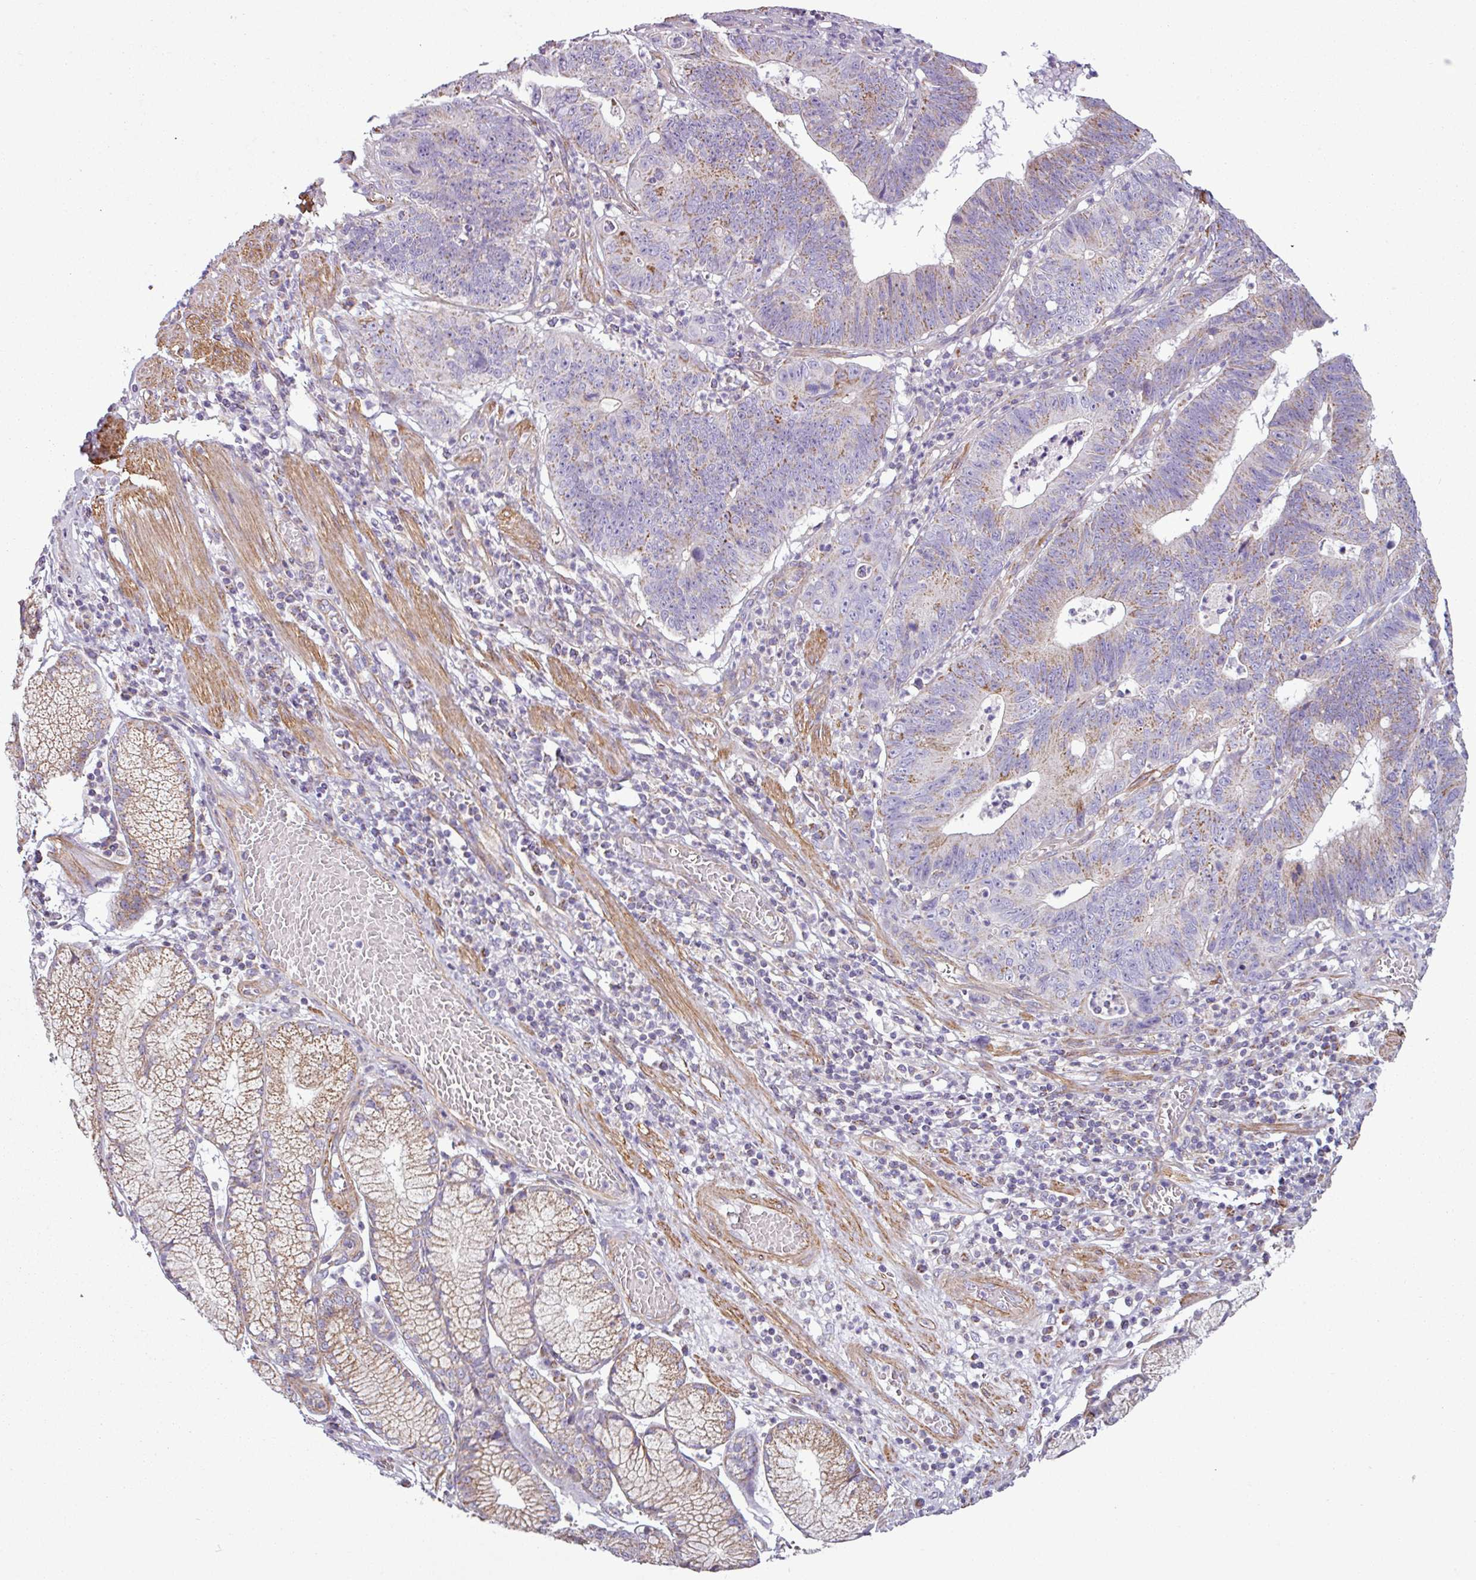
{"staining": {"intensity": "weak", "quantity": "25%-75%", "location": "cytoplasmic/membranous"}, "tissue": "stomach cancer", "cell_type": "Tumor cells", "image_type": "cancer", "snomed": [{"axis": "morphology", "description": "Adenocarcinoma, NOS"}, {"axis": "topography", "description": "Stomach"}], "caption": "IHC image of human adenocarcinoma (stomach) stained for a protein (brown), which shows low levels of weak cytoplasmic/membranous staining in approximately 25%-75% of tumor cells.", "gene": "BTN2A2", "patient": {"sex": "male", "age": 59}}